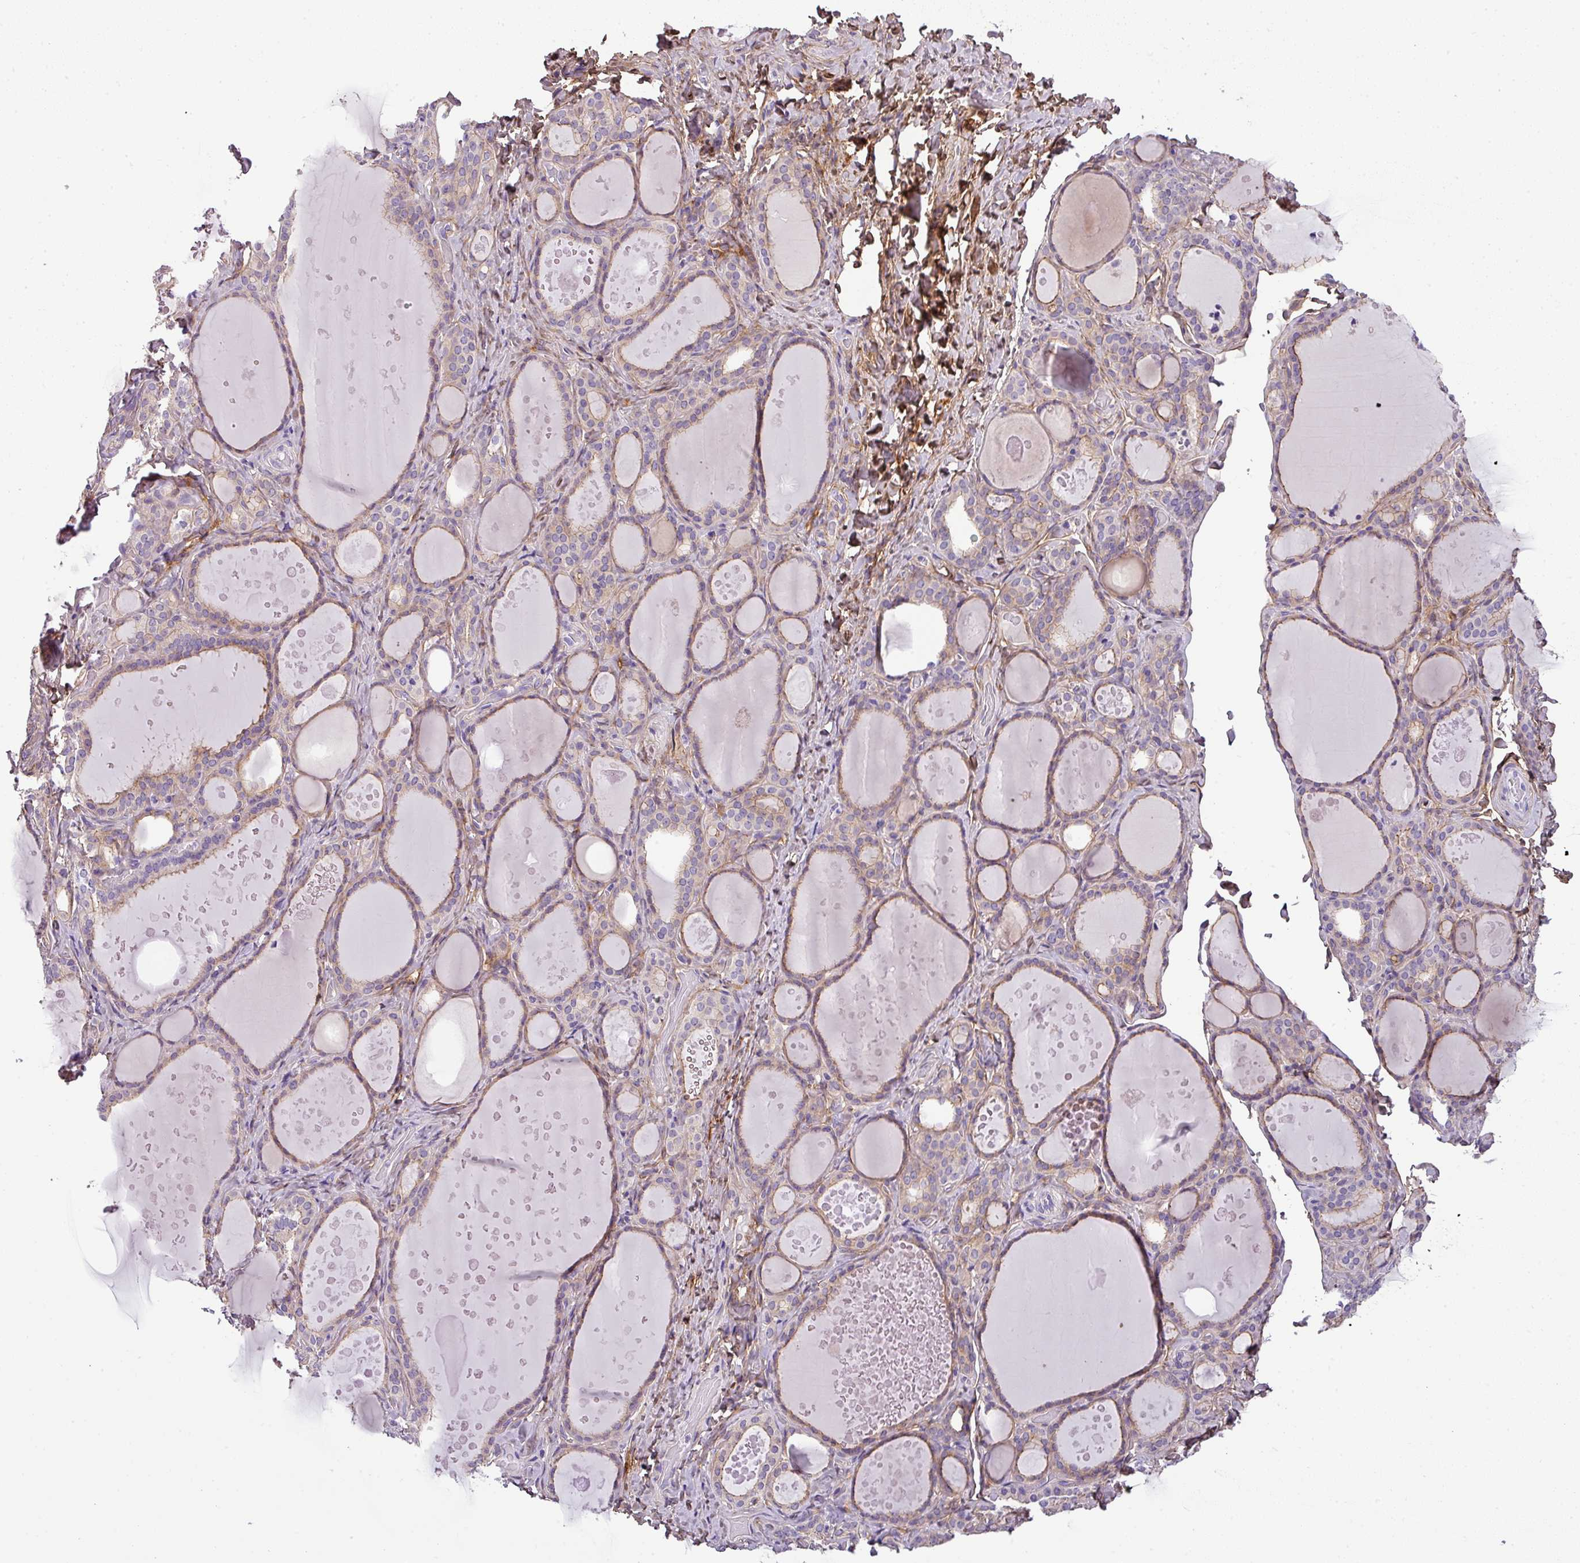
{"staining": {"intensity": "weak", "quantity": "25%-75%", "location": "cytoplasmic/membranous"}, "tissue": "thyroid gland", "cell_type": "Glandular cells", "image_type": "normal", "snomed": [{"axis": "morphology", "description": "Normal tissue, NOS"}, {"axis": "topography", "description": "Thyroid gland"}], "caption": "The immunohistochemical stain labels weak cytoplasmic/membranous positivity in glandular cells of benign thyroid gland. The staining is performed using DAB (3,3'-diaminobenzidine) brown chromogen to label protein expression. The nuclei are counter-stained blue using hematoxylin.", "gene": "PARD6G", "patient": {"sex": "female", "age": 46}}